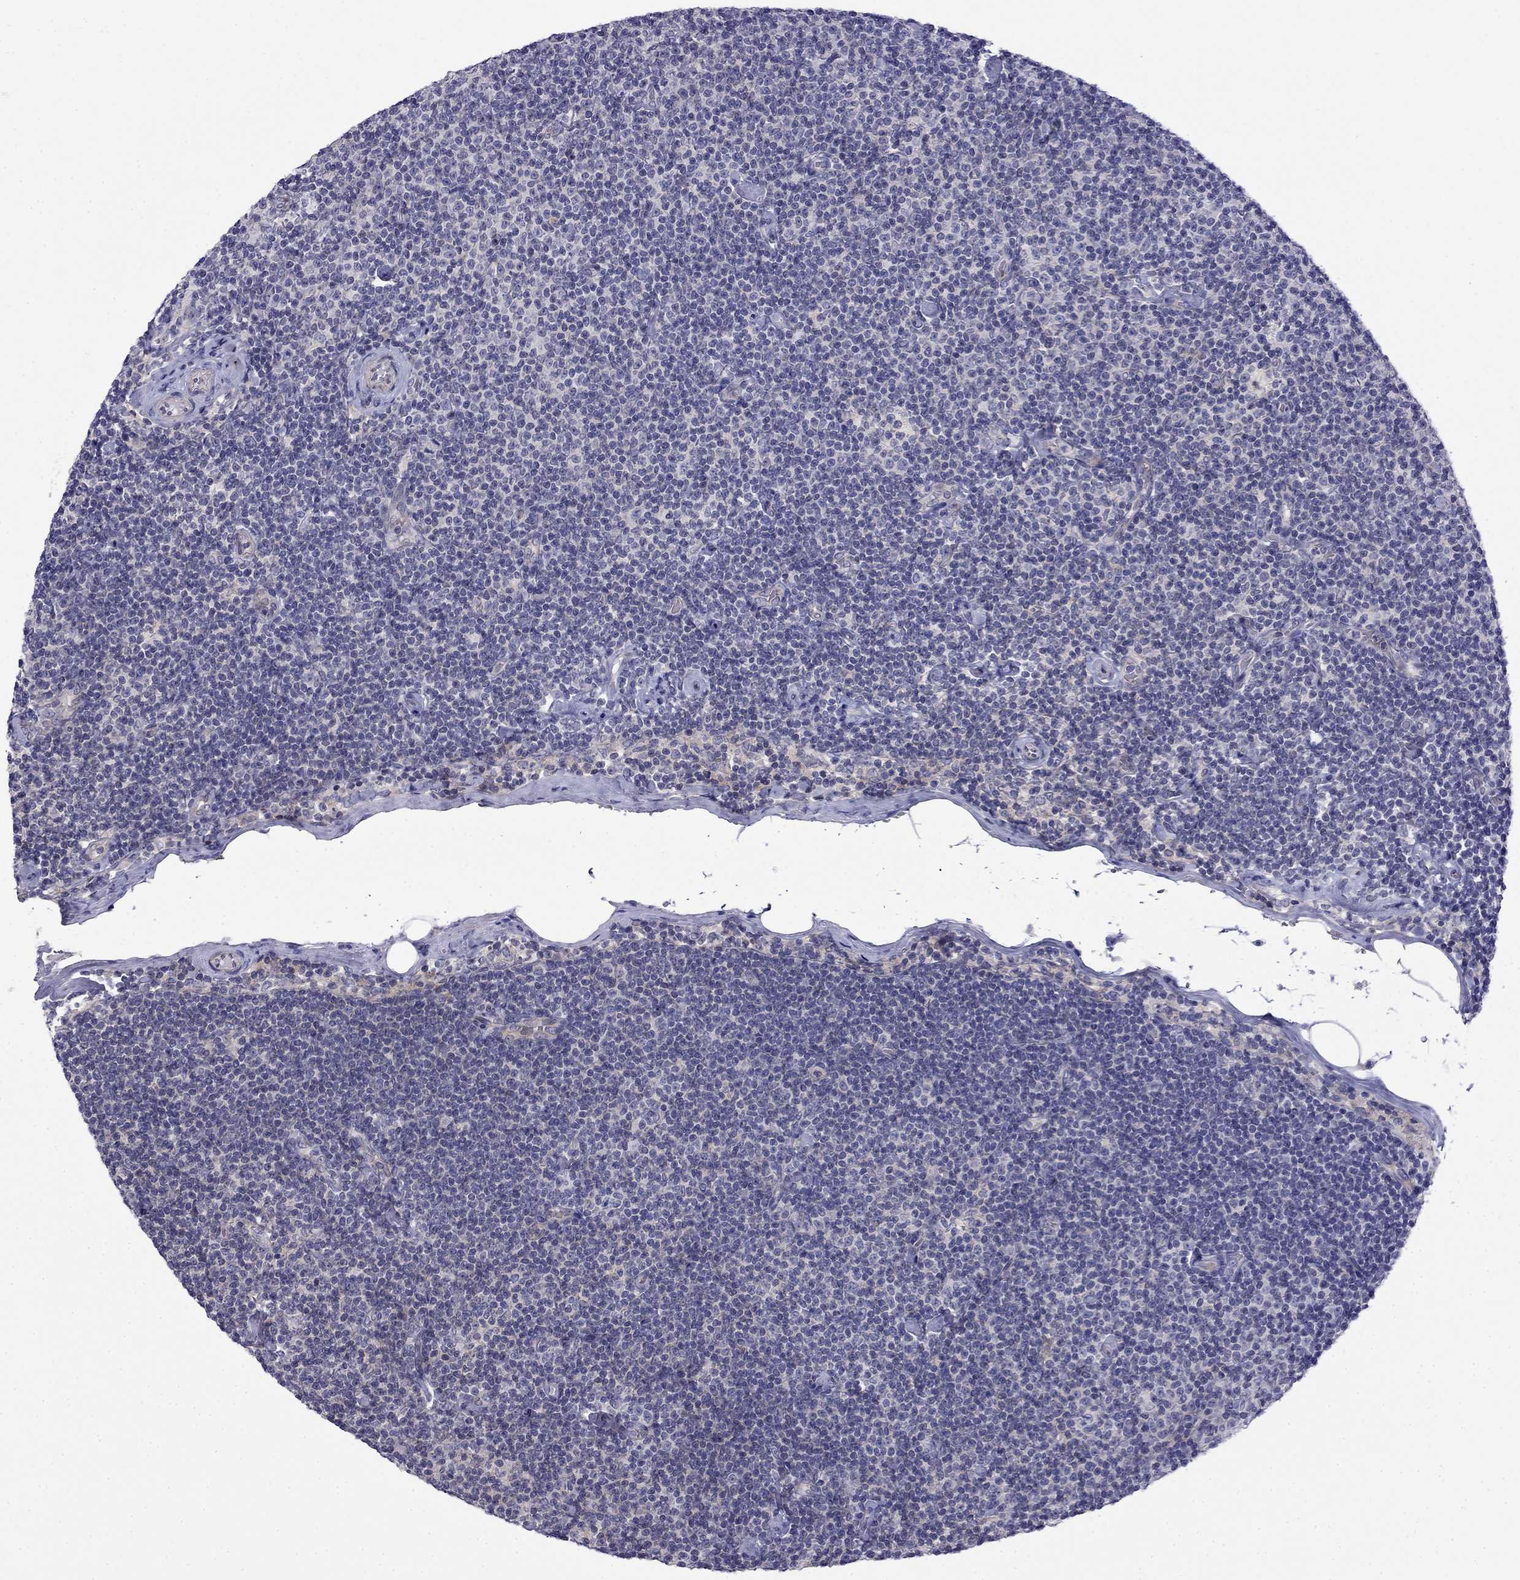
{"staining": {"intensity": "negative", "quantity": "none", "location": "none"}, "tissue": "lymphoma", "cell_type": "Tumor cells", "image_type": "cancer", "snomed": [{"axis": "morphology", "description": "Malignant lymphoma, non-Hodgkin's type, Low grade"}, {"axis": "topography", "description": "Lymph node"}], "caption": "Image shows no protein expression in tumor cells of lymphoma tissue.", "gene": "PRR18", "patient": {"sex": "male", "age": 81}}